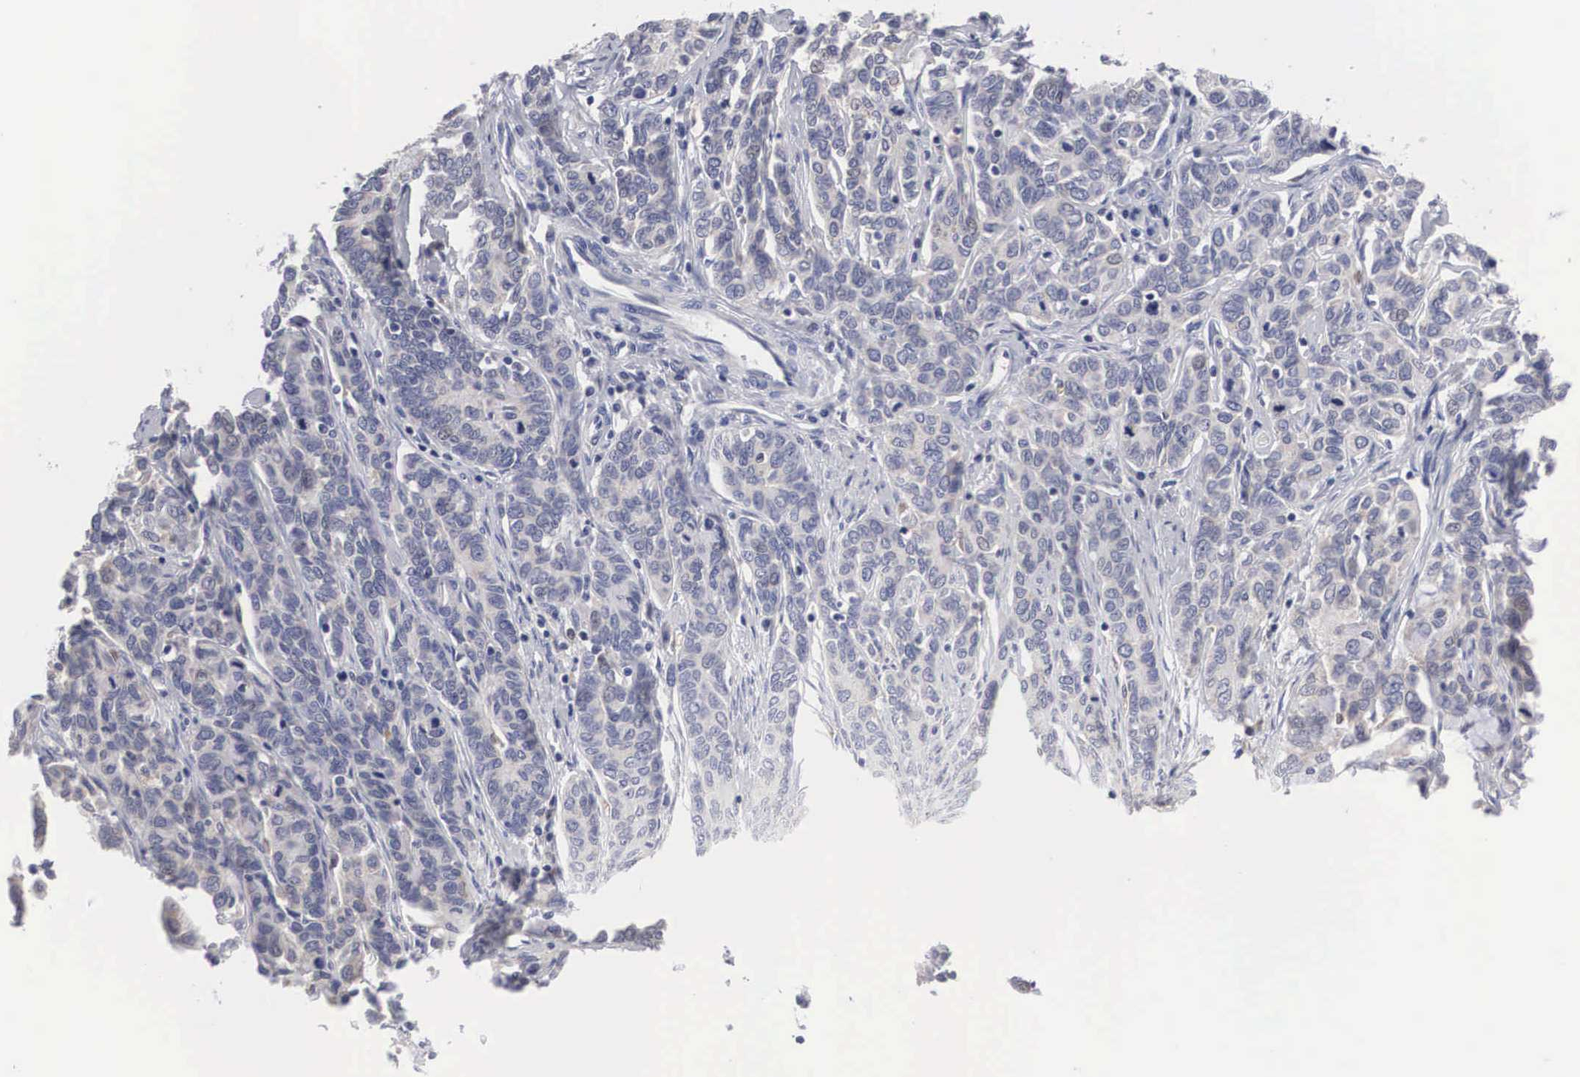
{"staining": {"intensity": "negative", "quantity": "none", "location": "none"}, "tissue": "cervical cancer", "cell_type": "Tumor cells", "image_type": "cancer", "snomed": [{"axis": "morphology", "description": "Squamous cell carcinoma, NOS"}, {"axis": "topography", "description": "Cervix"}], "caption": "IHC of cervical cancer (squamous cell carcinoma) exhibits no positivity in tumor cells.", "gene": "HMOX1", "patient": {"sex": "female", "age": 38}}